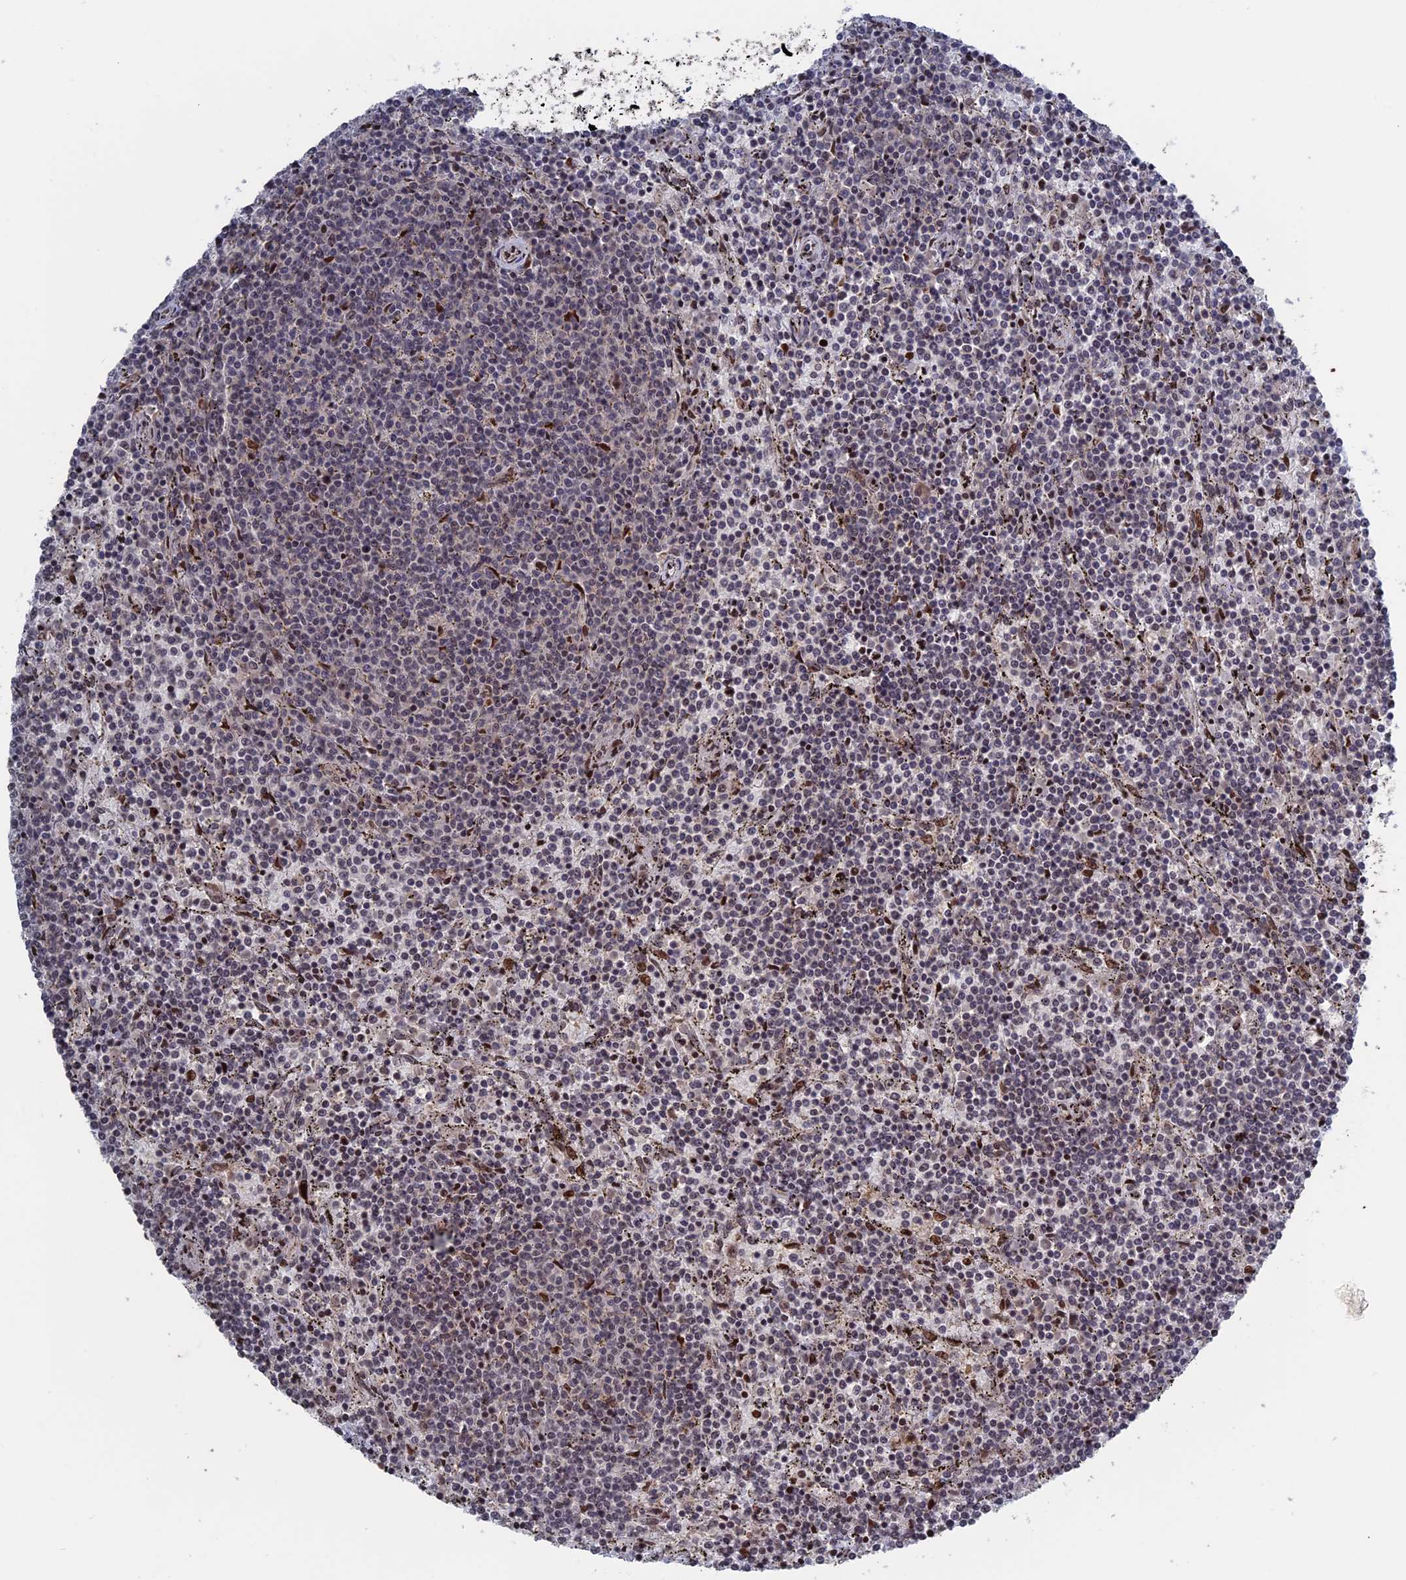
{"staining": {"intensity": "negative", "quantity": "none", "location": "none"}, "tissue": "lymphoma", "cell_type": "Tumor cells", "image_type": "cancer", "snomed": [{"axis": "morphology", "description": "Malignant lymphoma, non-Hodgkin's type, Low grade"}, {"axis": "topography", "description": "Spleen"}], "caption": "Malignant lymphoma, non-Hodgkin's type (low-grade) was stained to show a protein in brown. There is no significant positivity in tumor cells.", "gene": "NR2C2AP", "patient": {"sex": "female", "age": 50}}